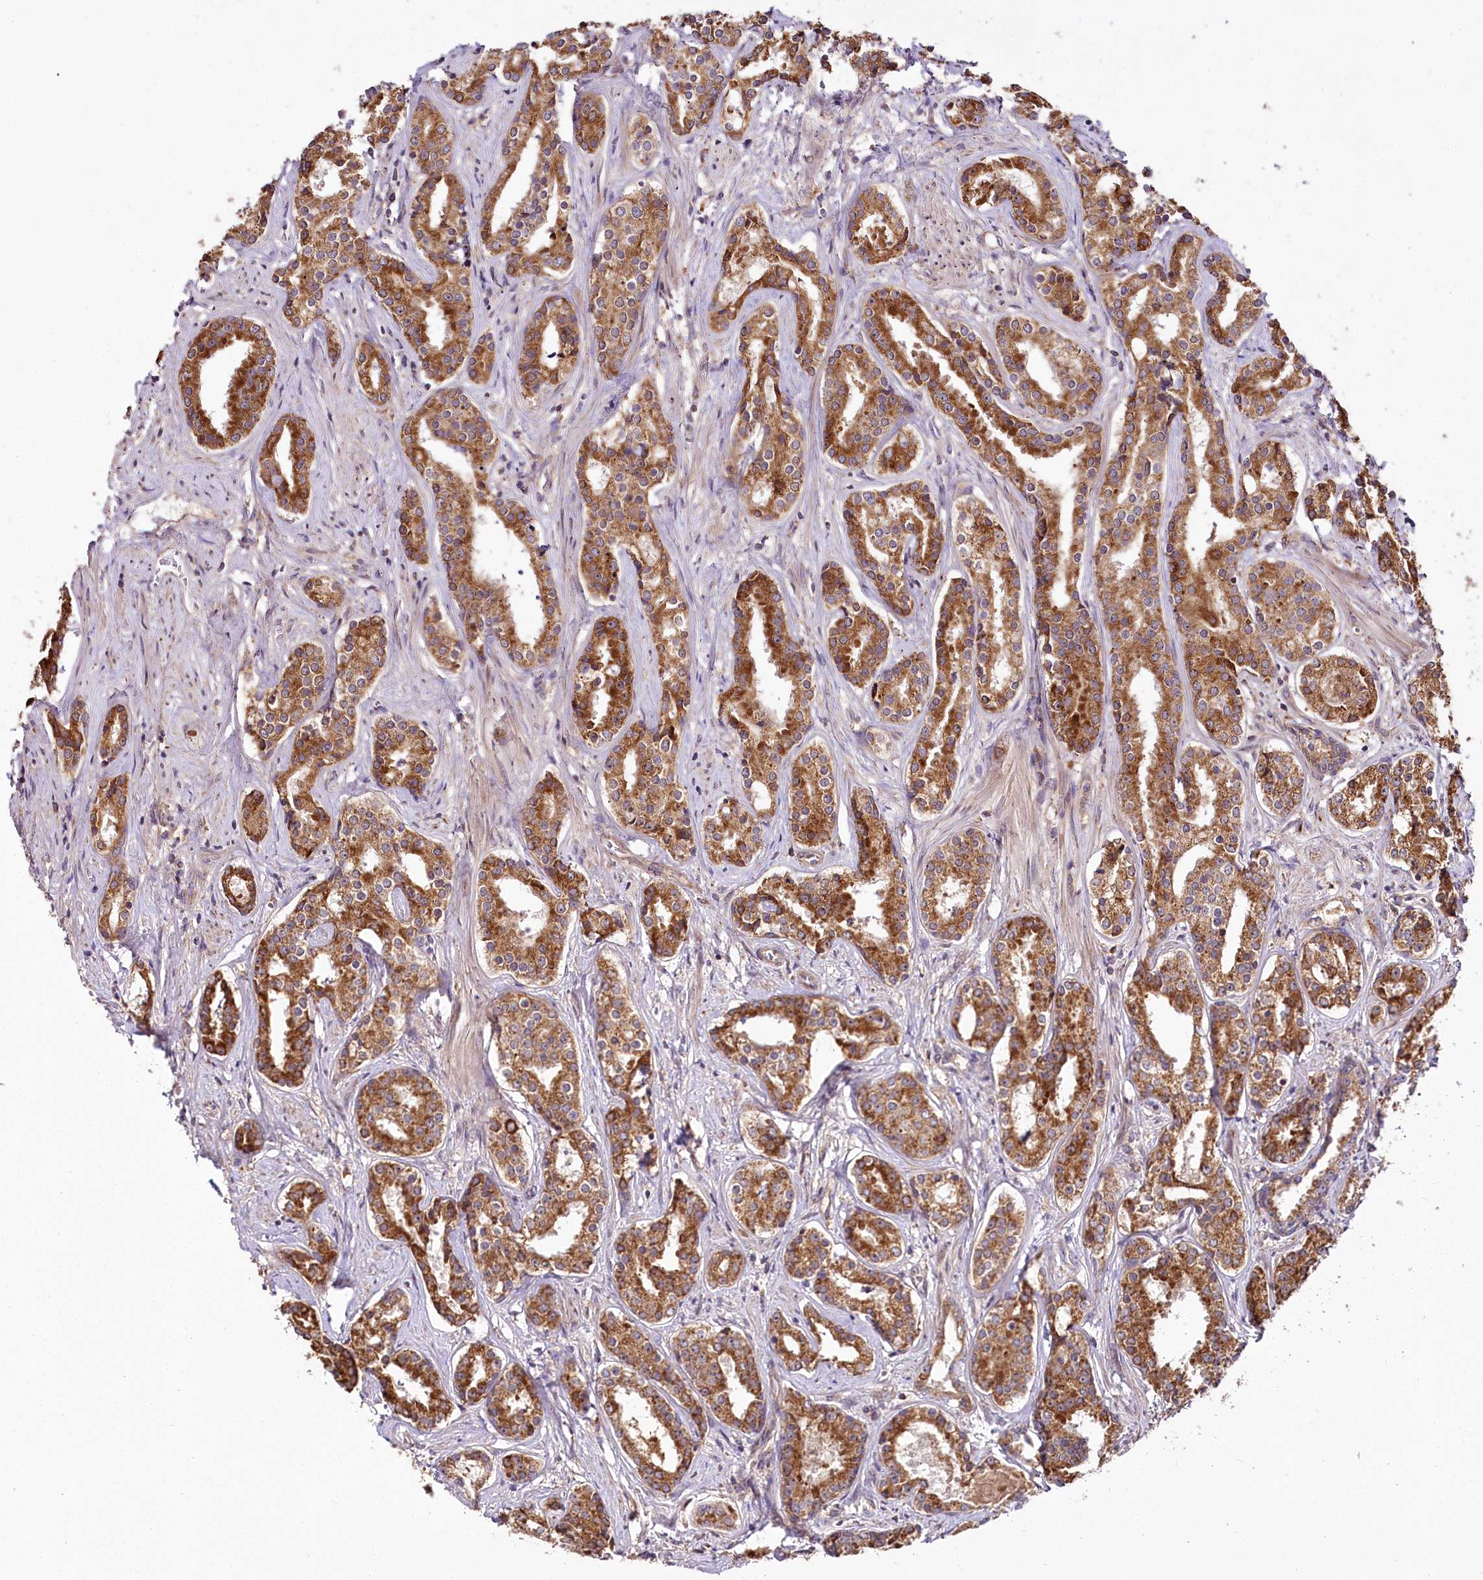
{"staining": {"intensity": "strong", "quantity": ">75%", "location": "cytoplasmic/membranous"}, "tissue": "prostate cancer", "cell_type": "Tumor cells", "image_type": "cancer", "snomed": [{"axis": "morphology", "description": "Adenocarcinoma, High grade"}, {"axis": "topography", "description": "Prostate"}], "caption": "Immunohistochemical staining of prostate cancer (adenocarcinoma (high-grade)) shows high levels of strong cytoplasmic/membranous protein positivity in about >75% of tumor cells.", "gene": "RAB7A", "patient": {"sex": "male", "age": 58}}